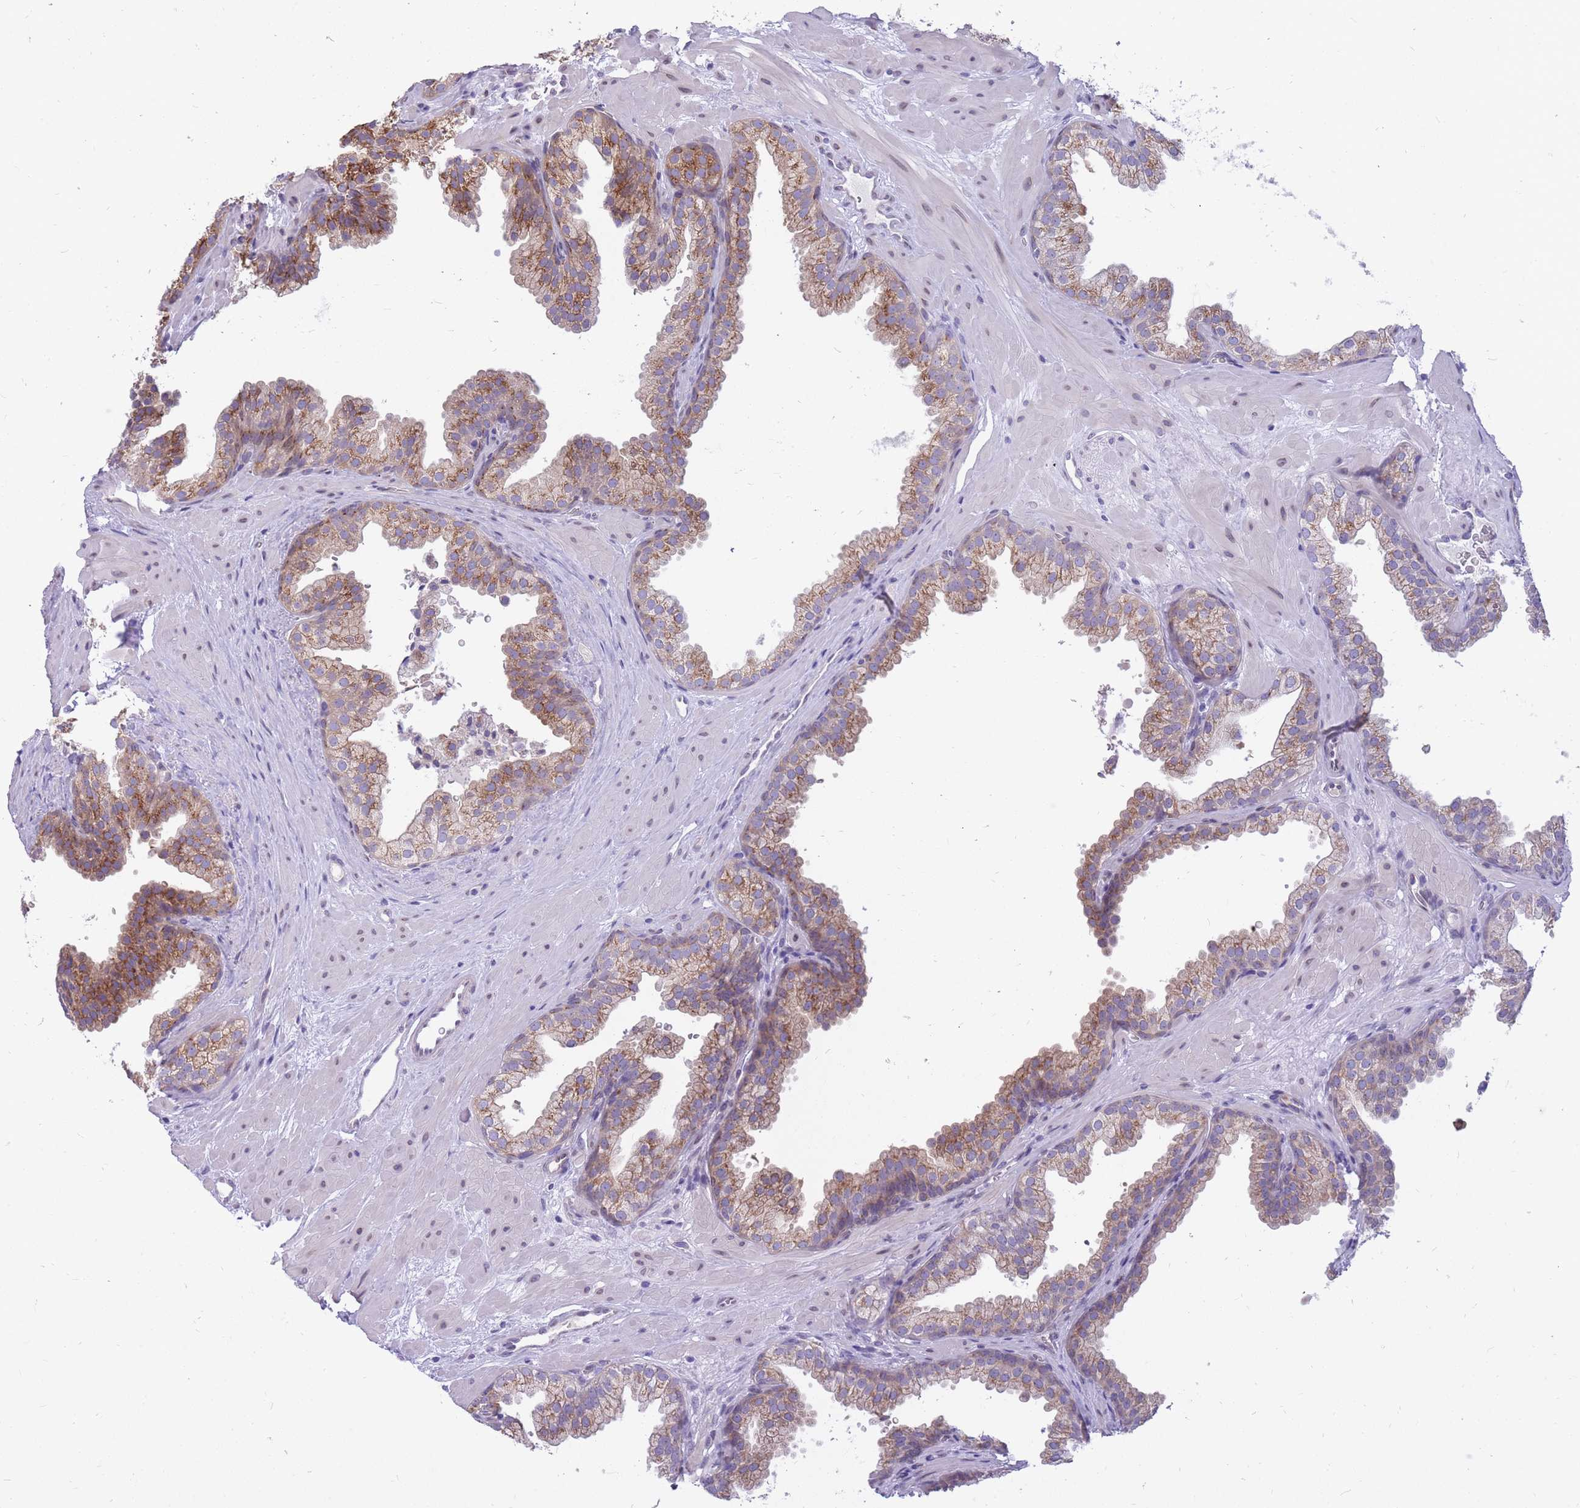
{"staining": {"intensity": "moderate", "quantity": "25%-75%", "location": "cytoplasmic/membranous"}, "tissue": "prostate", "cell_type": "Glandular cells", "image_type": "normal", "snomed": [{"axis": "morphology", "description": "Normal tissue, NOS"}, {"axis": "topography", "description": "Prostate"}], "caption": "A histopathology image of human prostate stained for a protein reveals moderate cytoplasmic/membranous brown staining in glandular cells.", "gene": "HOOK2", "patient": {"sex": "male", "age": 37}}